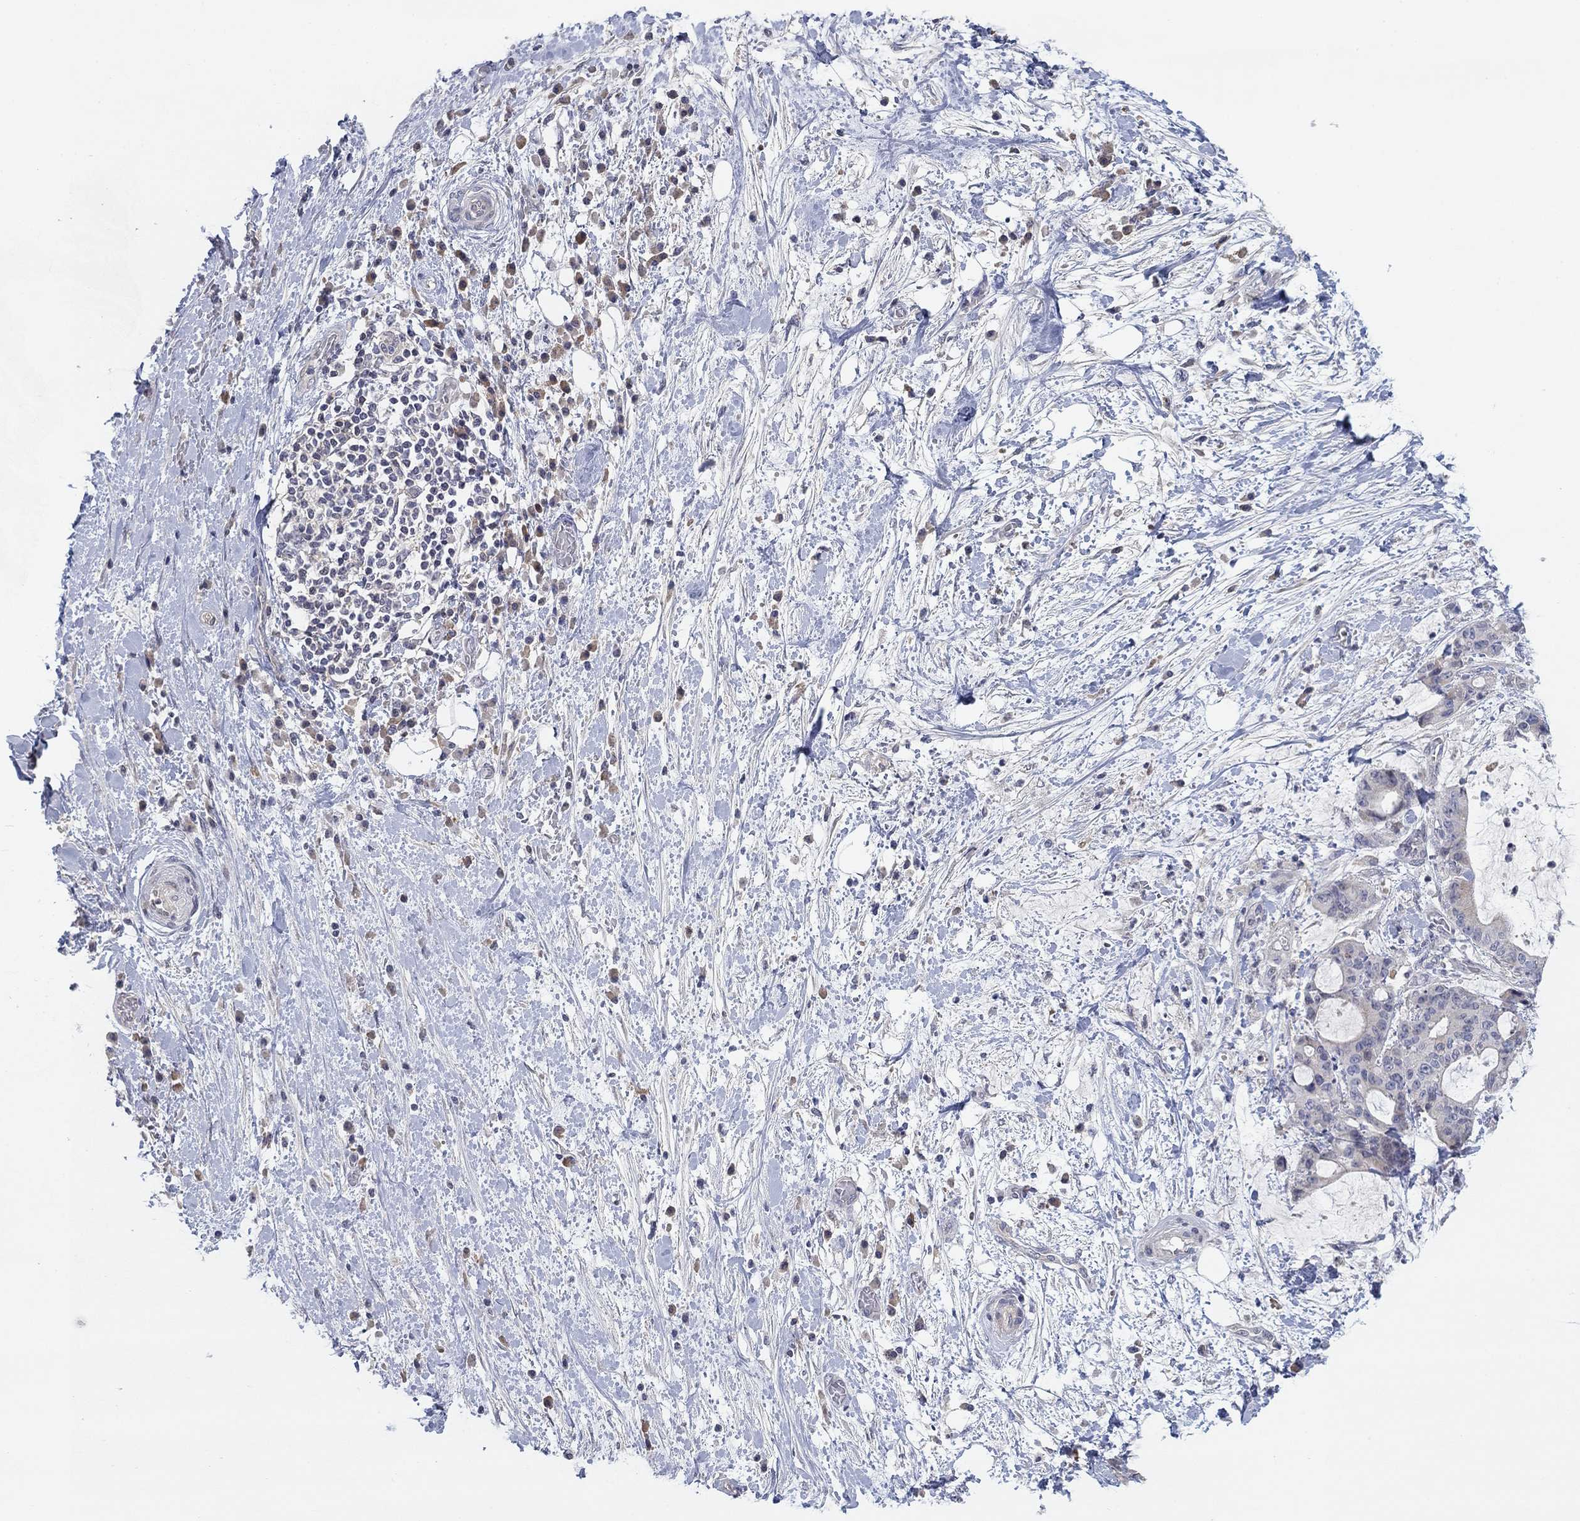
{"staining": {"intensity": "negative", "quantity": "none", "location": "none"}, "tissue": "liver cancer", "cell_type": "Tumor cells", "image_type": "cancer", "snomed": [{"axis": "morphology", "description": "Cholangiocarcinoma"}, {"axis": "topography", "description": "Liver"}], "caption": "Tumor cells are negative for protein expression in human cholangiocarcinoma (liver). Nuclei are stained in blue.", "gene": "AMN1", "patient": {"sex": "female", "age": 73}}